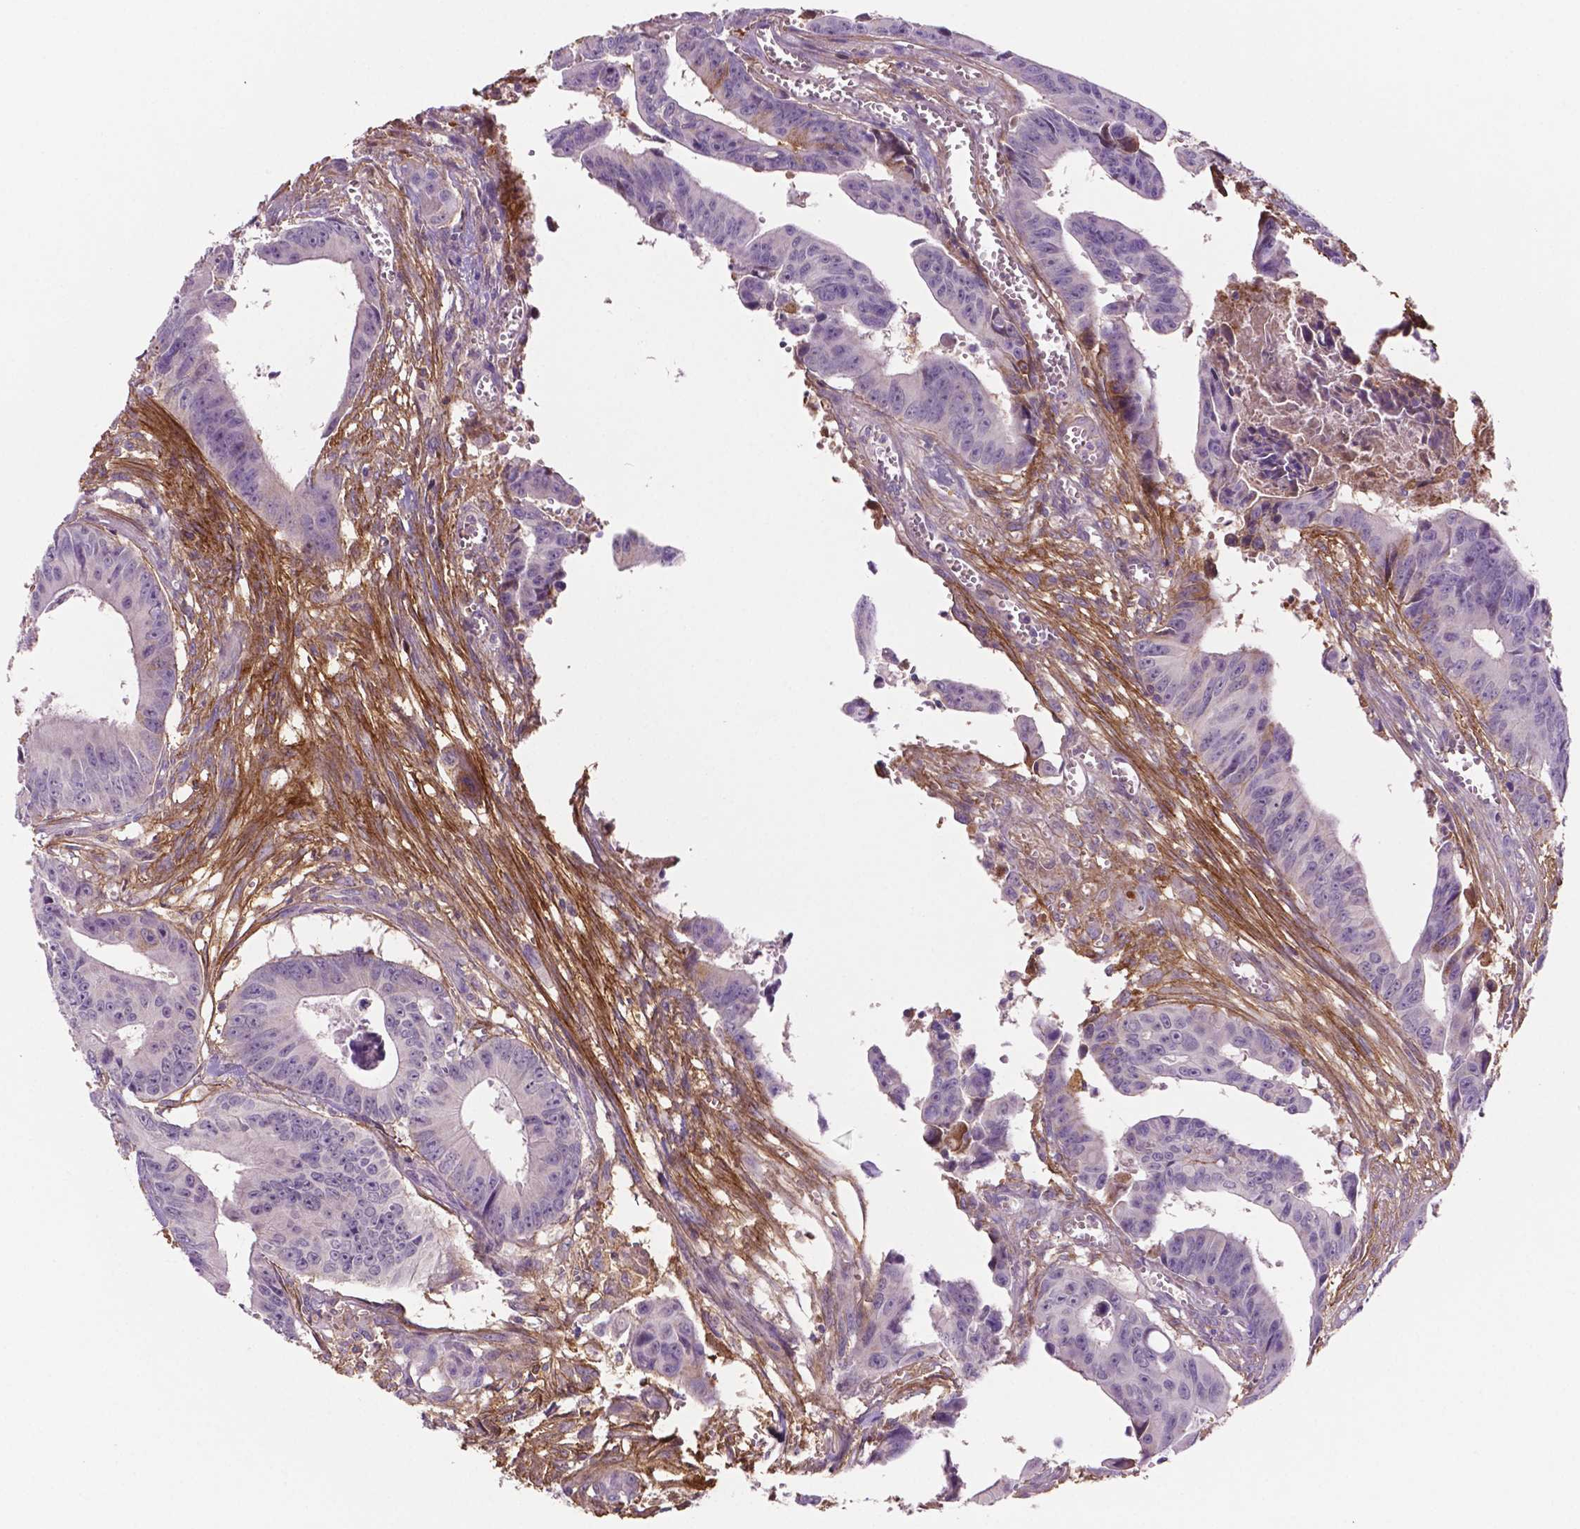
{"staining": {"intensity": "negative", "quantity": "none", "location": "none"}, "tissue": "colorectal cancer", "cell_type": "Tumor cells", "image_type": "cancer", "snomed": [{"axis": "morphology", "description": "Adenocarcinoma, NOS"}, {"axis": "topography", "description": "Colon"}], "caption": "DAB immunohistochemical staining of human colorectal cancer (adenocarcinoma) reveals no significant expression in tumor cells. Nuclei are stained in blue.", "gene": "FBLN1", "patient": {"sex": "female", "age": 87}}